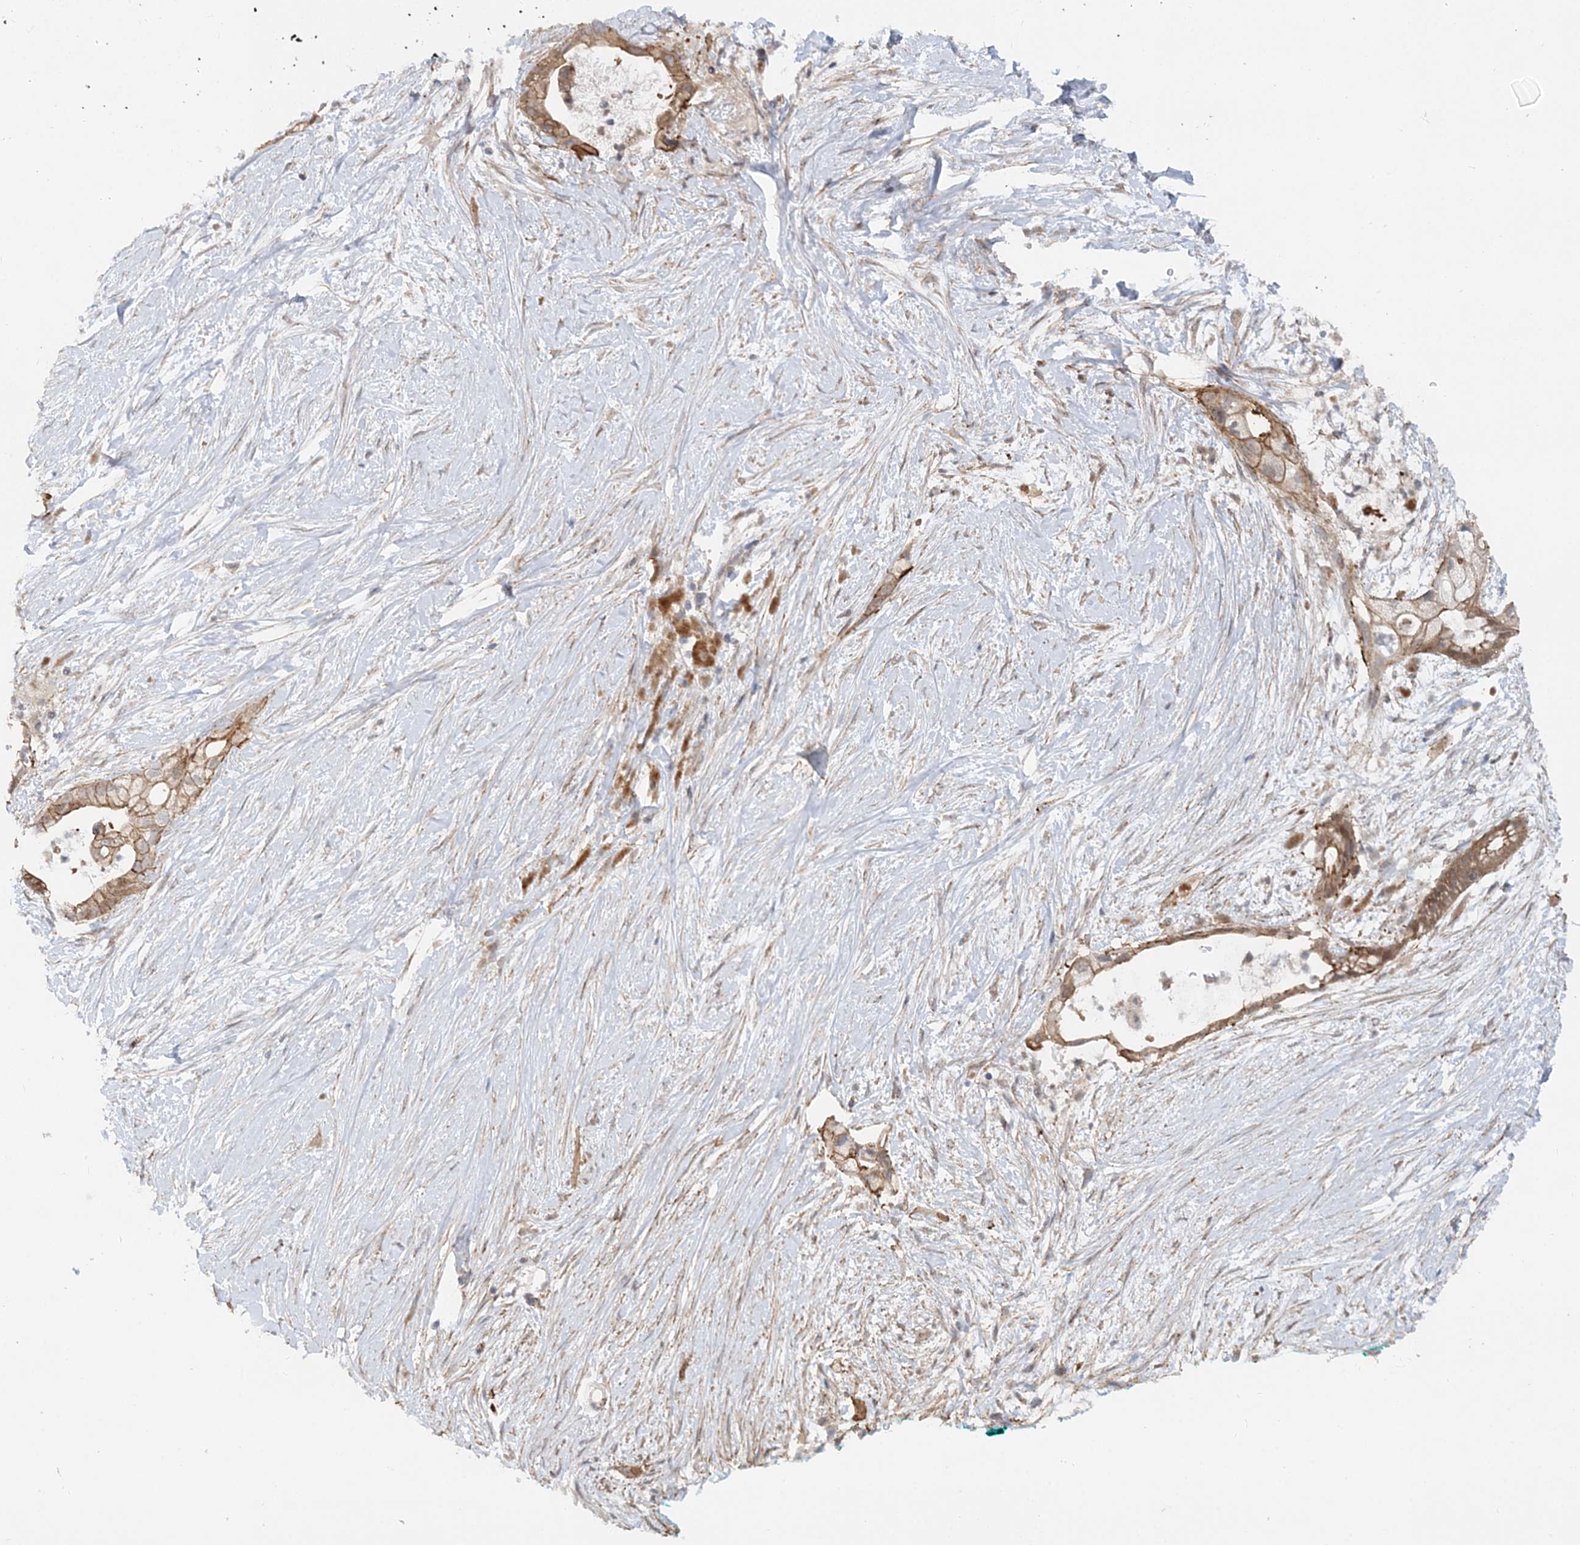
{"staining": {"intensity": "moderate", "quantity": ">75%", "location": "cytoplasmic/membranous"}, "tissue": "pancreatic cancer", "cell_type": "Tumor cells", "image_type": "cancer", "snomed": [{"axis": "morphology", "description": "Adenocarcinoma, NOS"}, {"axis": "topography", "description": "Pancreas"}], "caption": "There is medium levels of moderate cytoplasmic/membranous staining in tumor cells of pancreatic cancer, as demonstrated by immunohistochemical staining (brown color).", "gene": "MAT2B", "patient": {"sex": "male", "age": 53}}